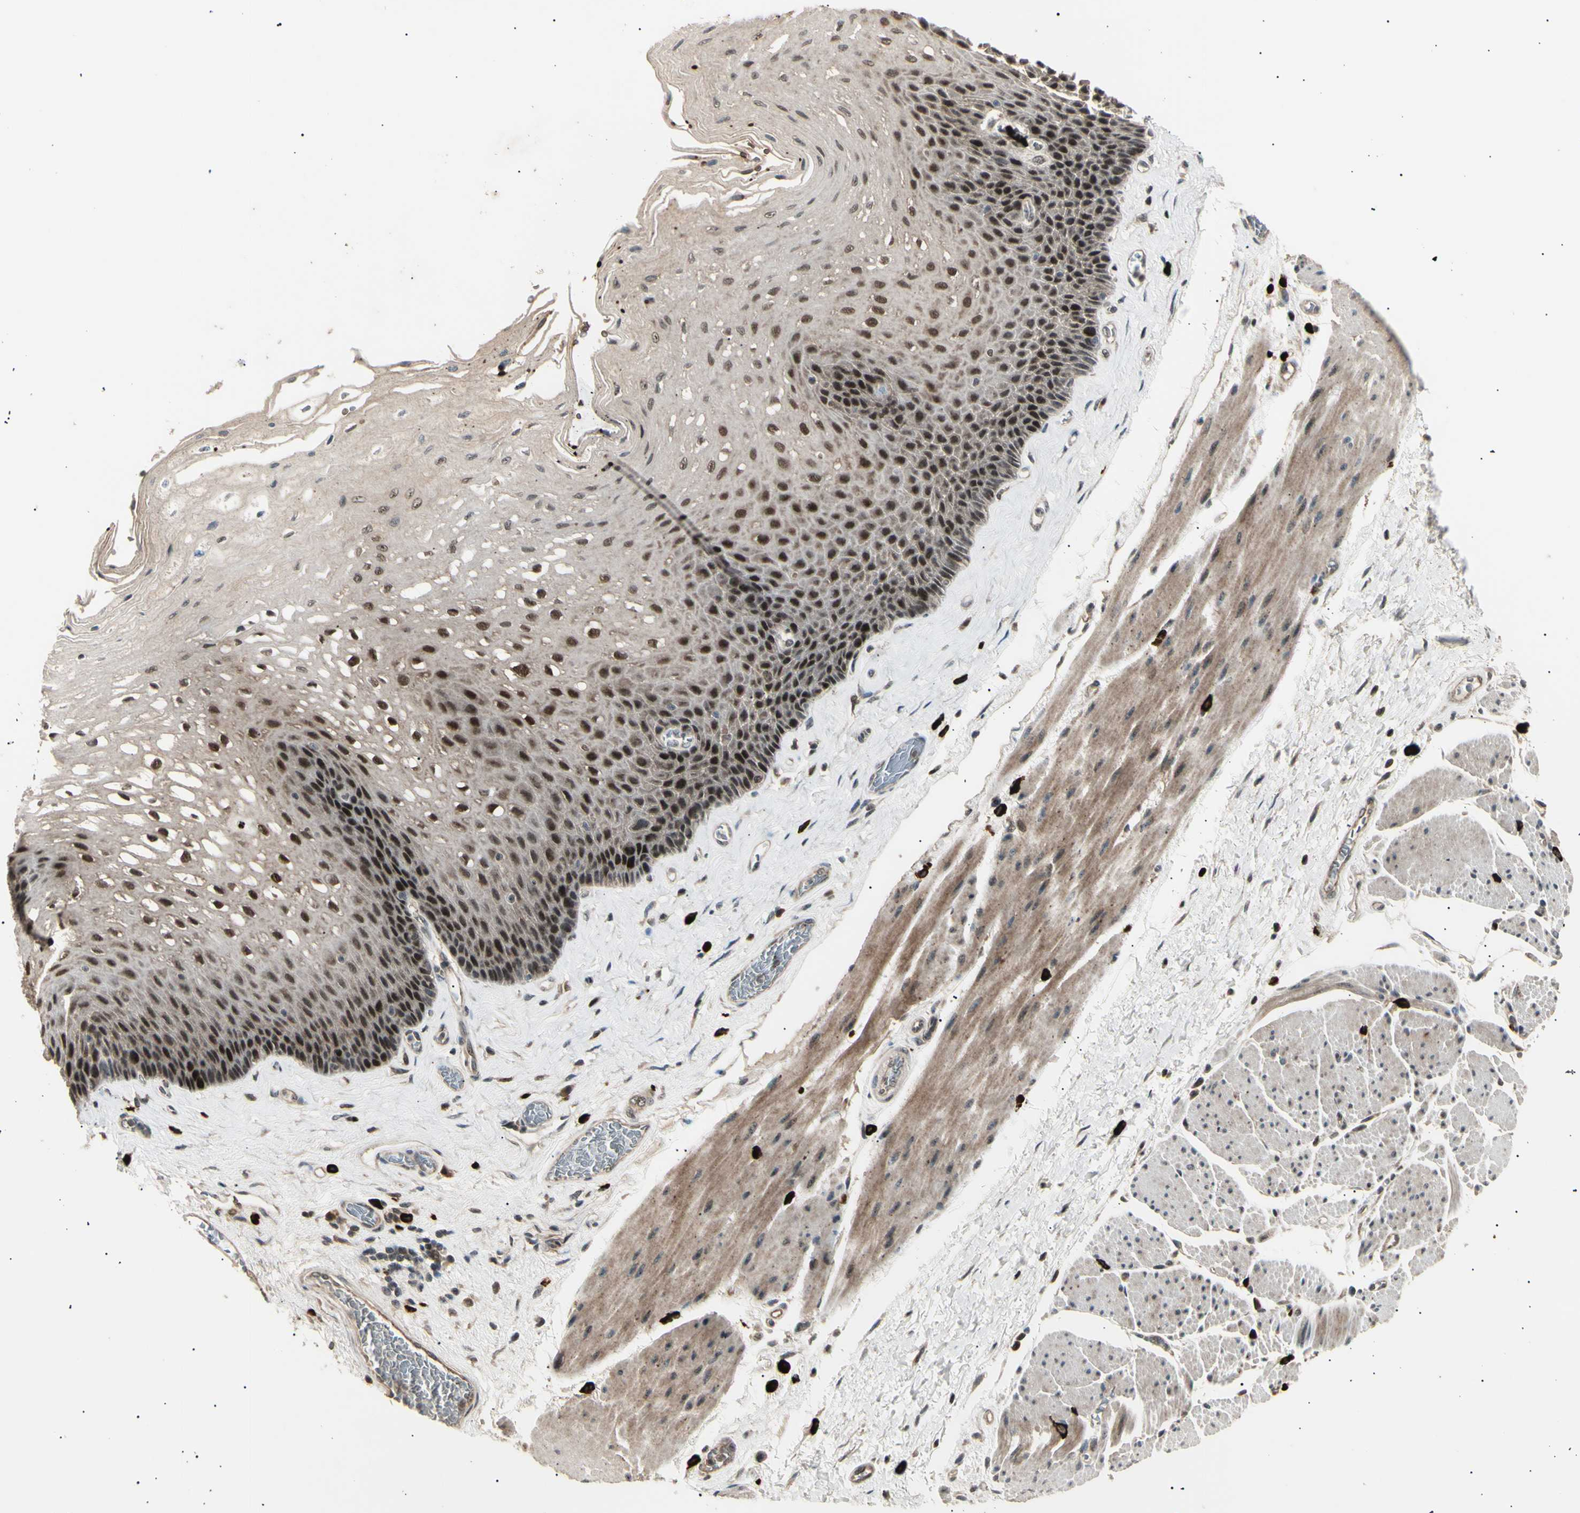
{"staining": {"intensity": "strong", "quantity": ">75%", "location": "nuclear"}, "tissue": "esophagus", "cell_type": "Squamous epithelial cells", "image_type": "normal", "snomed": [{"axis": "morphology", "description": "Normal tissue, NOS"}, {"axis": "topography", "description": "Esophagus"}], "caption": "Immunohistochemistry (IHC) (DAB) staining of benign esophagus reveals strong nuclear protein expression in approximately >75% of squamous epithelial cells. (IHC, brightfield microscopy, high magnification).", "gene": "NUAK2", "patient": {"sex": "female", "age": 72}}